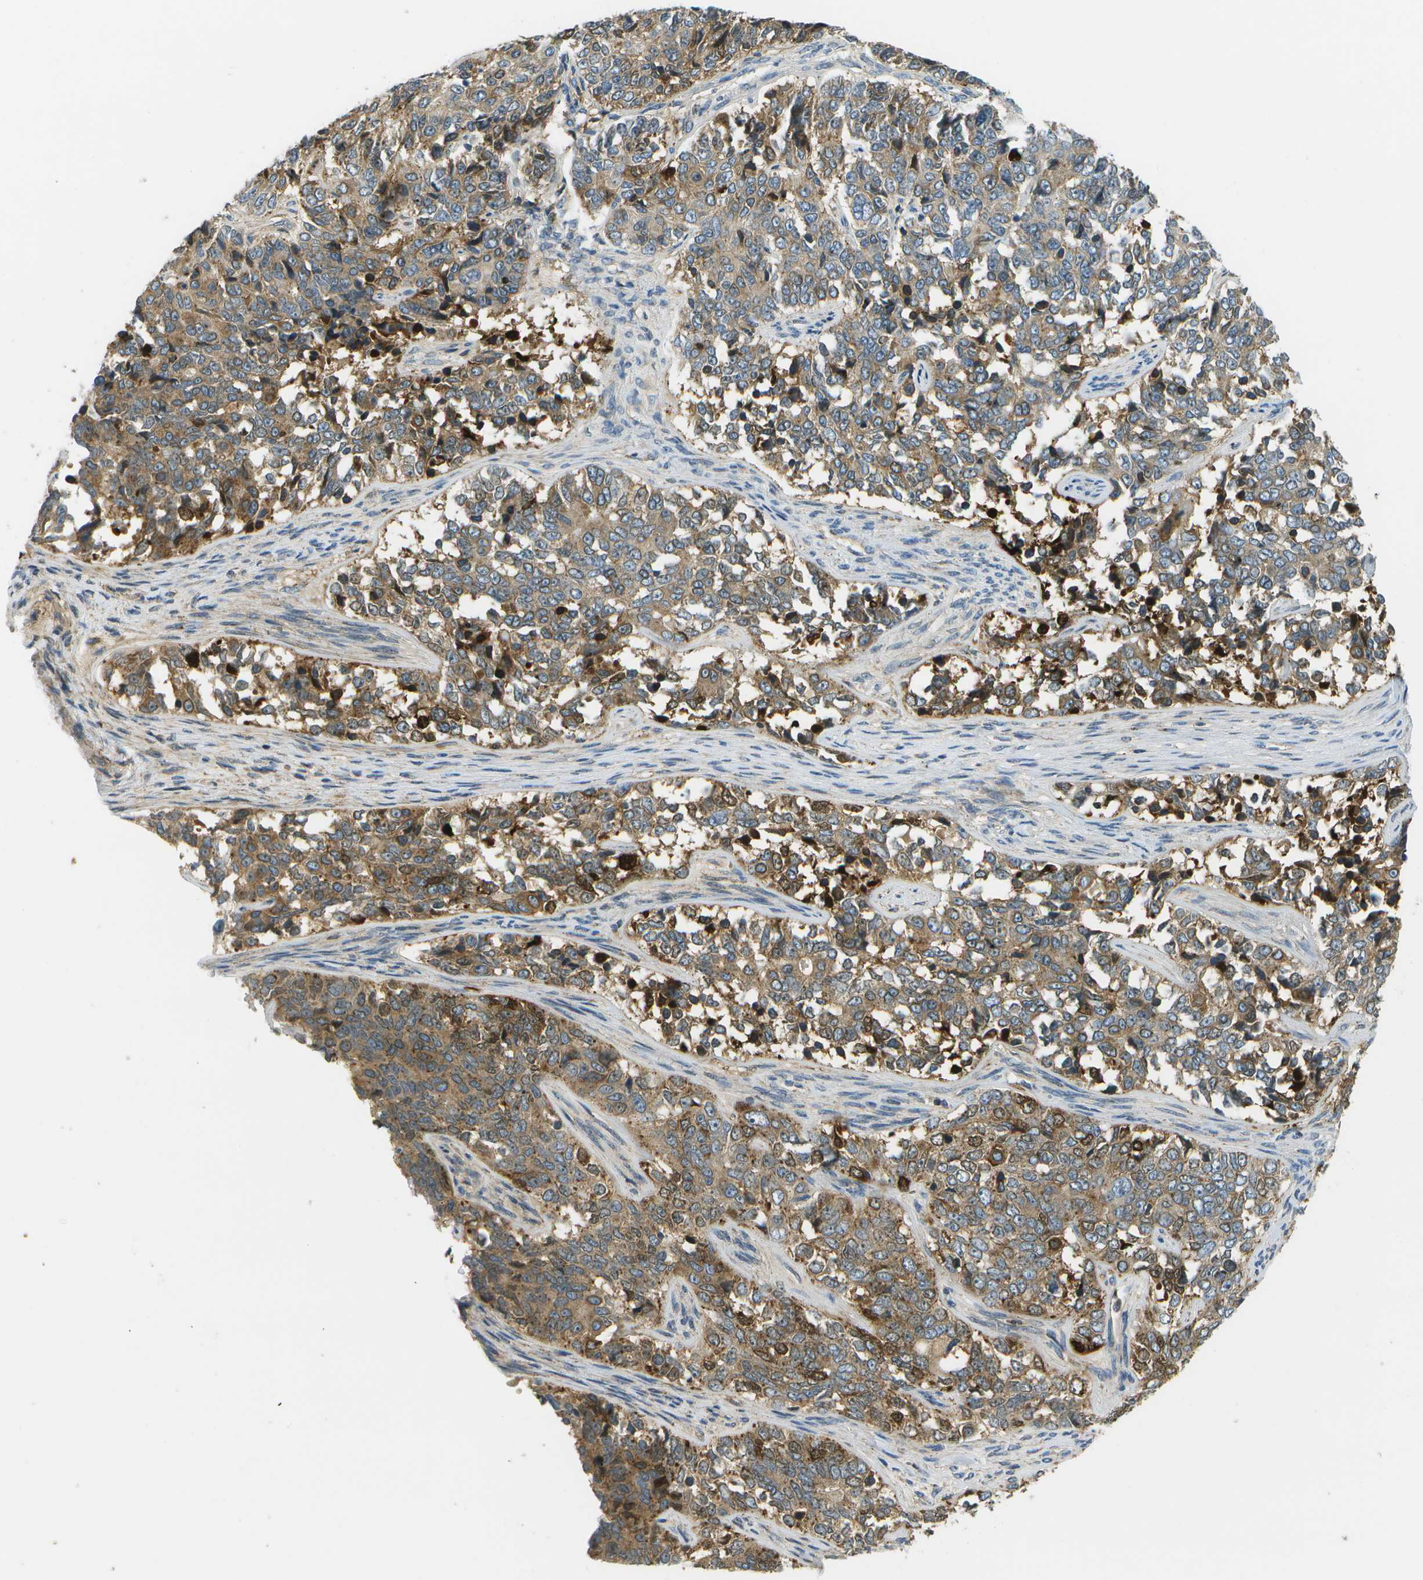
{"staining": {"intensity": "moderate", "quantity": "25%-75%", "location": "cytoplasmic/membranous"}, "tissue": "ovarian cancer", "cell_type": "Tumor cells", "image_type": "cancer", "snomed": [{"axis": "morphology", "description": "Carcinoma, endometroid"}, {"axis": "topography", "description": "Ovary"}], "caption": "A high-resolution image shows IHC staining of endometroid carcinoma (ovarian), which reveals moderate cytoplasmic/membranous staining in approximately 25%-75% of tumor cells. (DAB (3,3'-diaminobenzidine) IHC with brightfield microscopy, high magnification).", "gene": "LRRC66", "patient": {"sex": "female", "age": 51}}